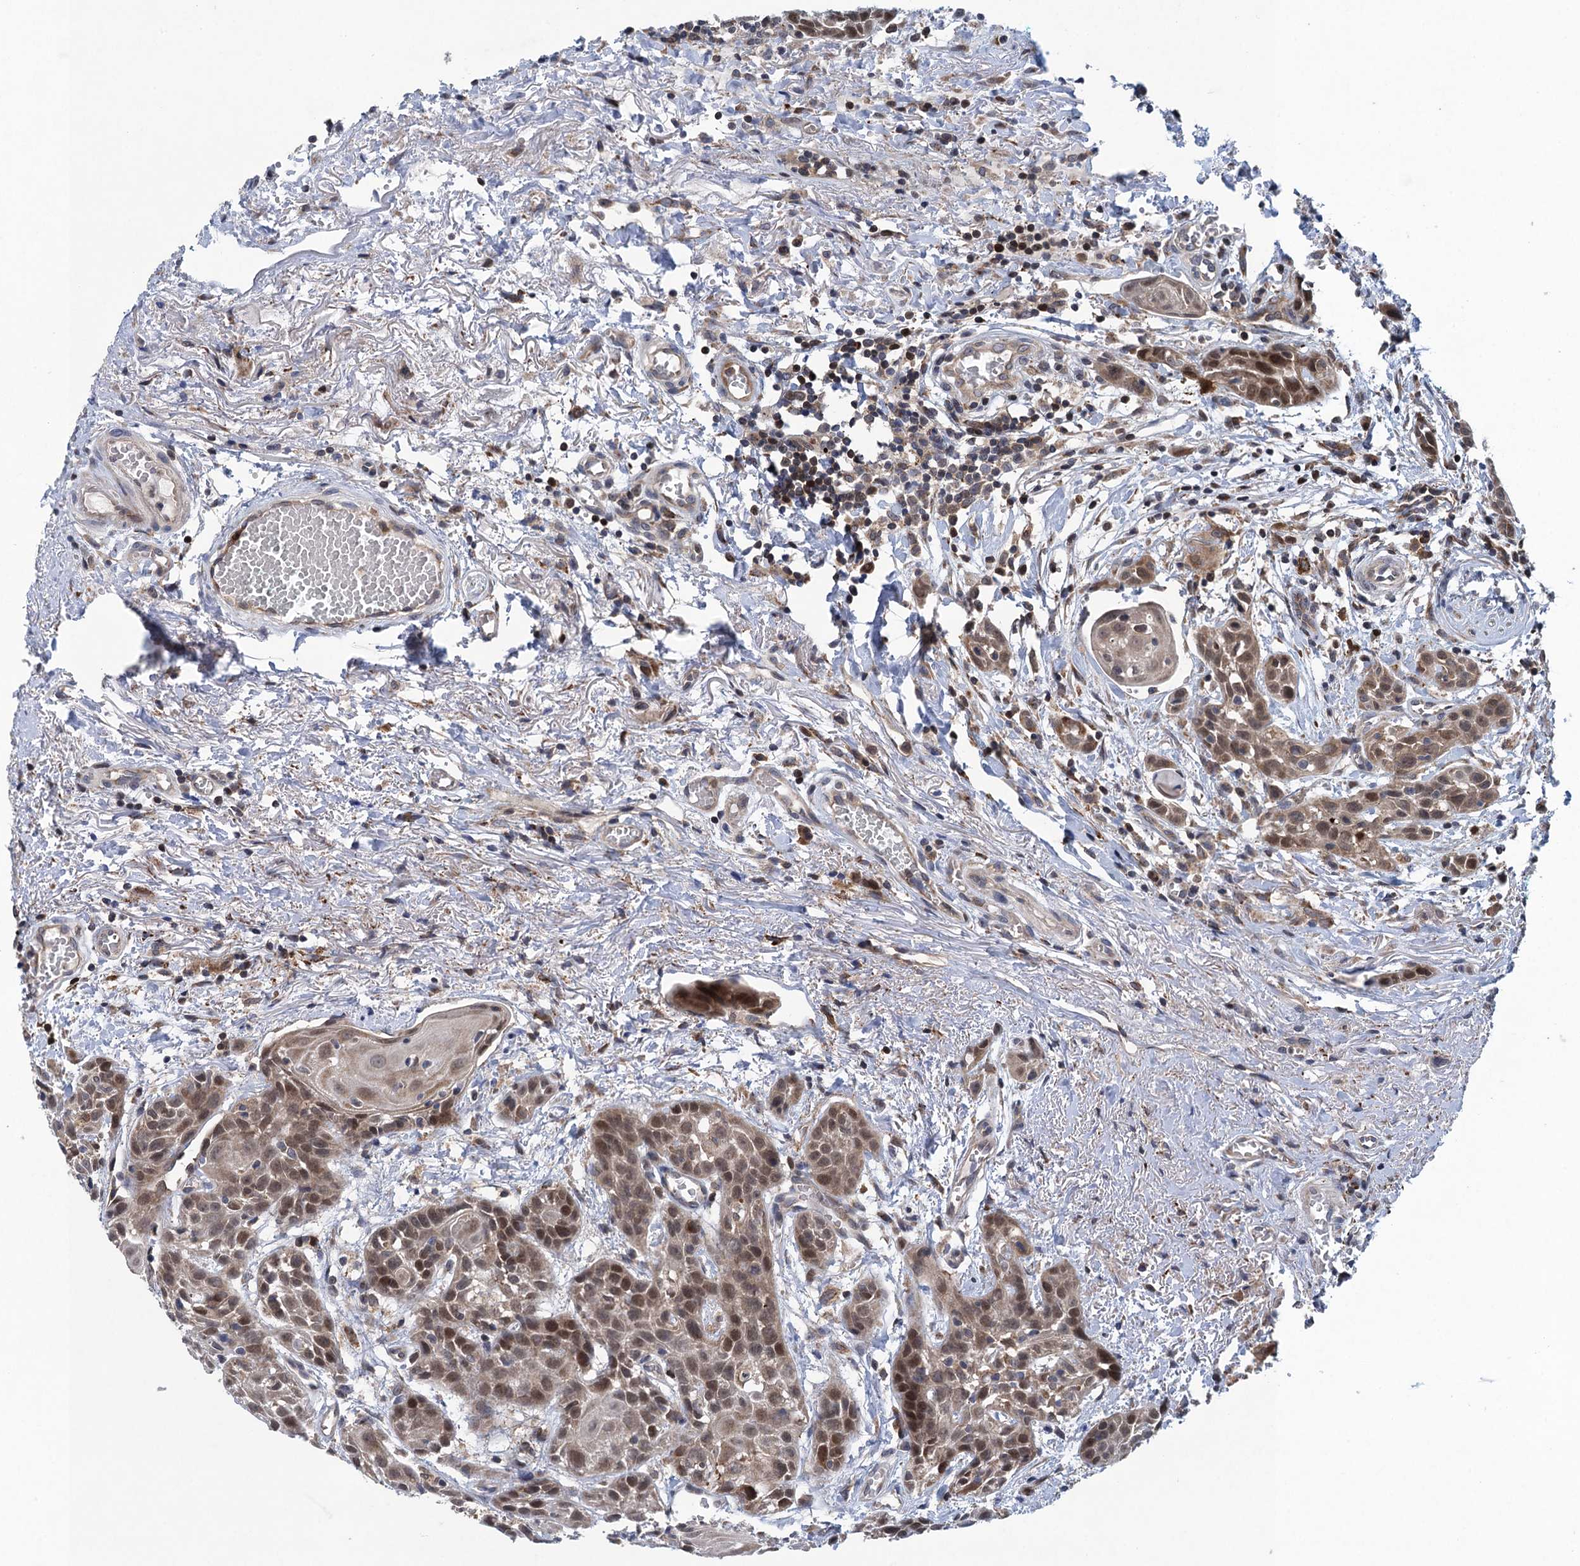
{"staining": {"intensity": "moderate", "quantity": ">75%", "location": "cytoplasmic/membranous,nuclear"}, "tissue": "head and neck cancer", "cell_type": "Tumor cells", "image_type": "cancer", "snomed": [{"axis": "morphology", "description": "Squamous cell carcinoma, NOS"}, {"axis": "topography", "description": "Oral tissue"}, {"axis": "topography", "description": "Head-Neck"}], "caption": "DAB immunohistochemical staining of human head and neck cancer demonstrates moderate cytoplasmic/membranous and nuclear protein positivity in approximately >75% of tumor cells.", "gene": "CNTN5", "patient": {"sex": "female", "age": 50}}